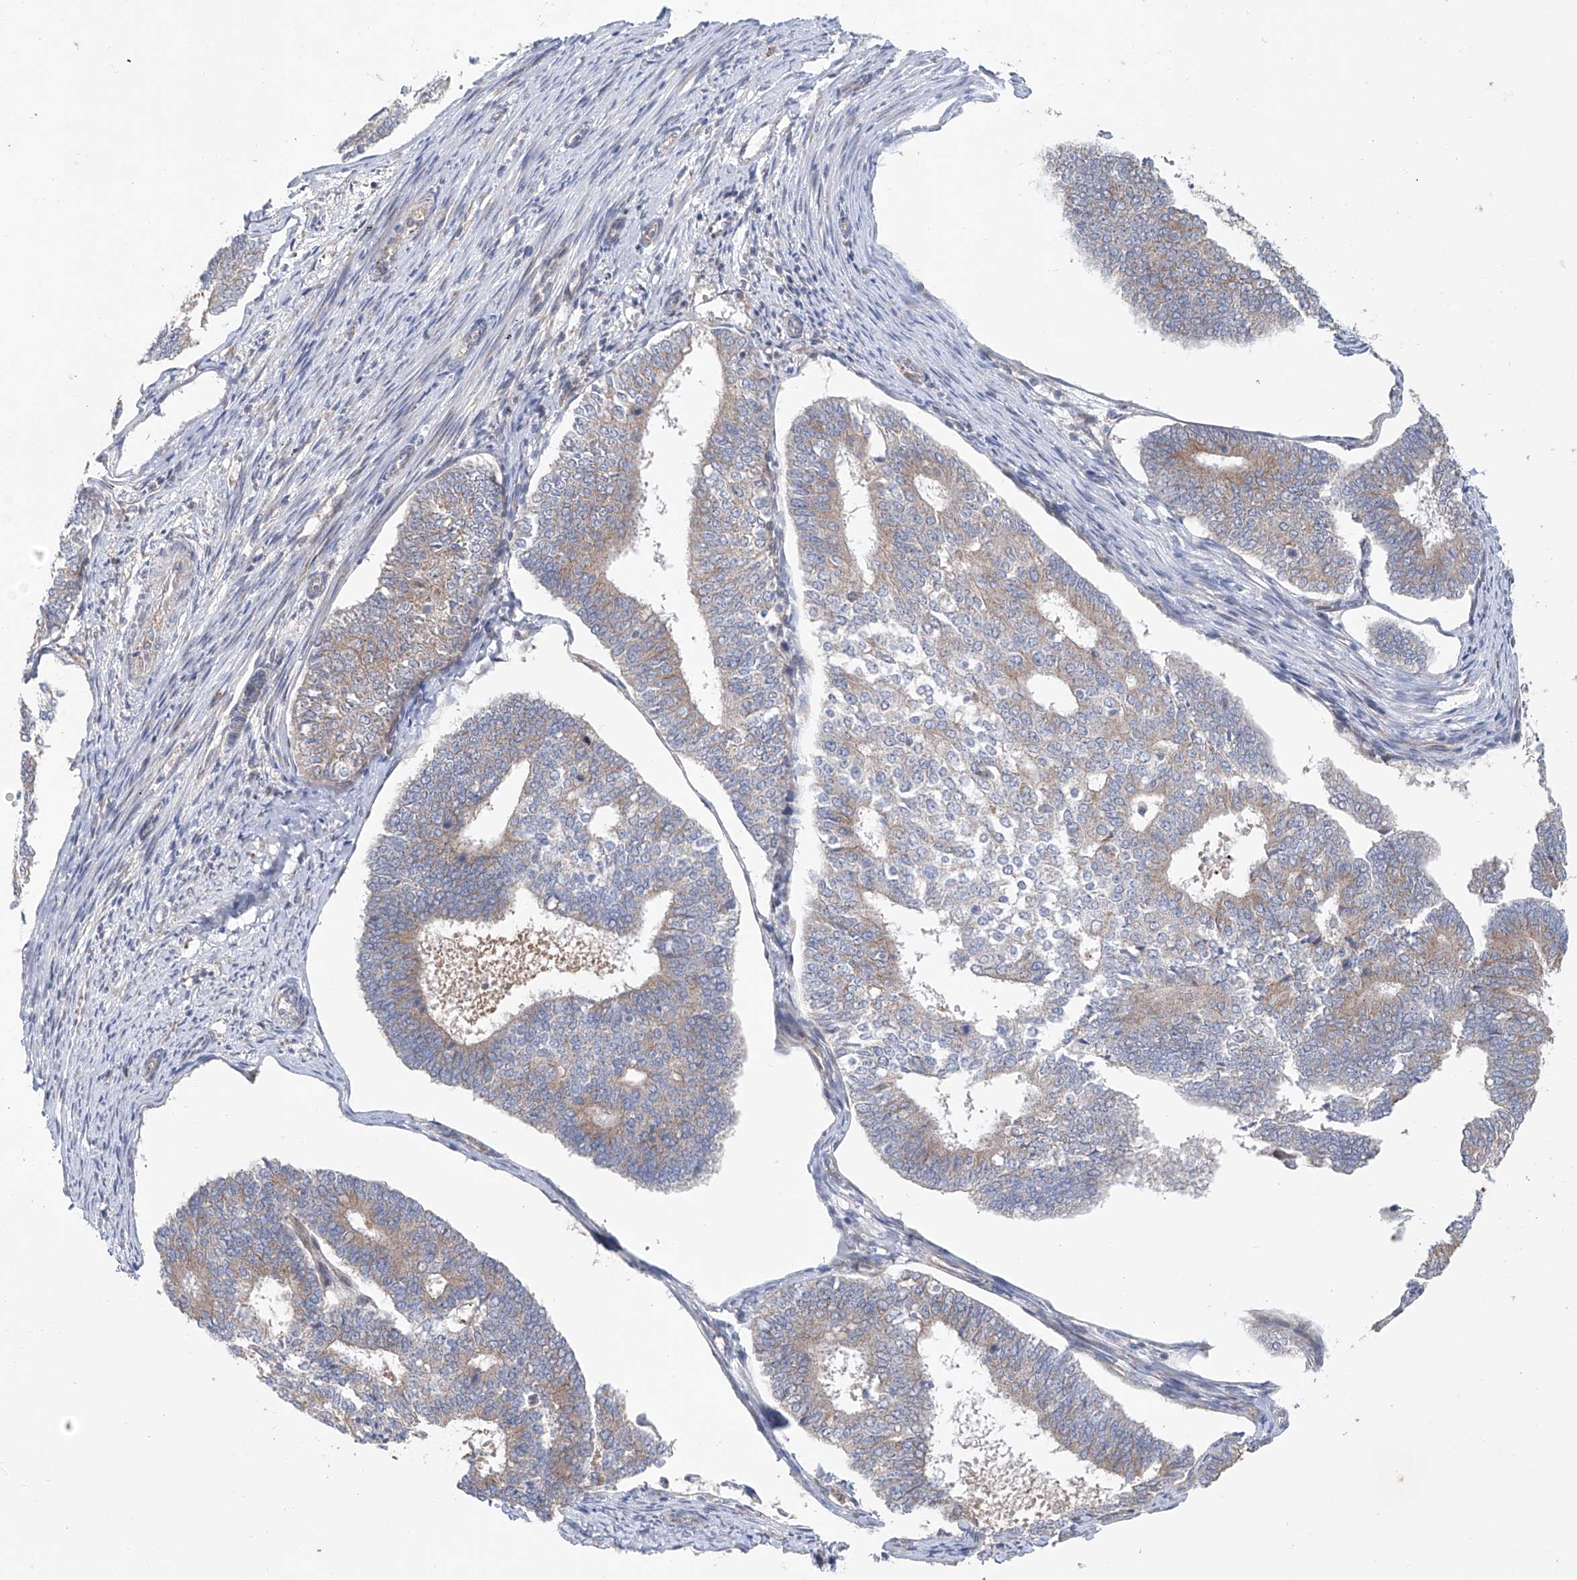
{"staining": {"intensity": "weak", "quantity": "25%-75%", "location": "cytoplasmic/membranous"}, "tissue": "endometrial cancer", "cell_type": "Tumor cells", "image_type": "cancer", "snomed": [{"axis": "morphology", "description": "Adenocarcinoma, NOS"}, {"axis": "topography", "description": "Endometrium"}], "caption": "Endometrial cancer was stained to show a protein in brown. There is low levels of weak cytoplasmic/membranous positivity in about 25%-75% of tumor cells.", "gene": "KLC4", "patient": {"sex": "female", "age": 70}}